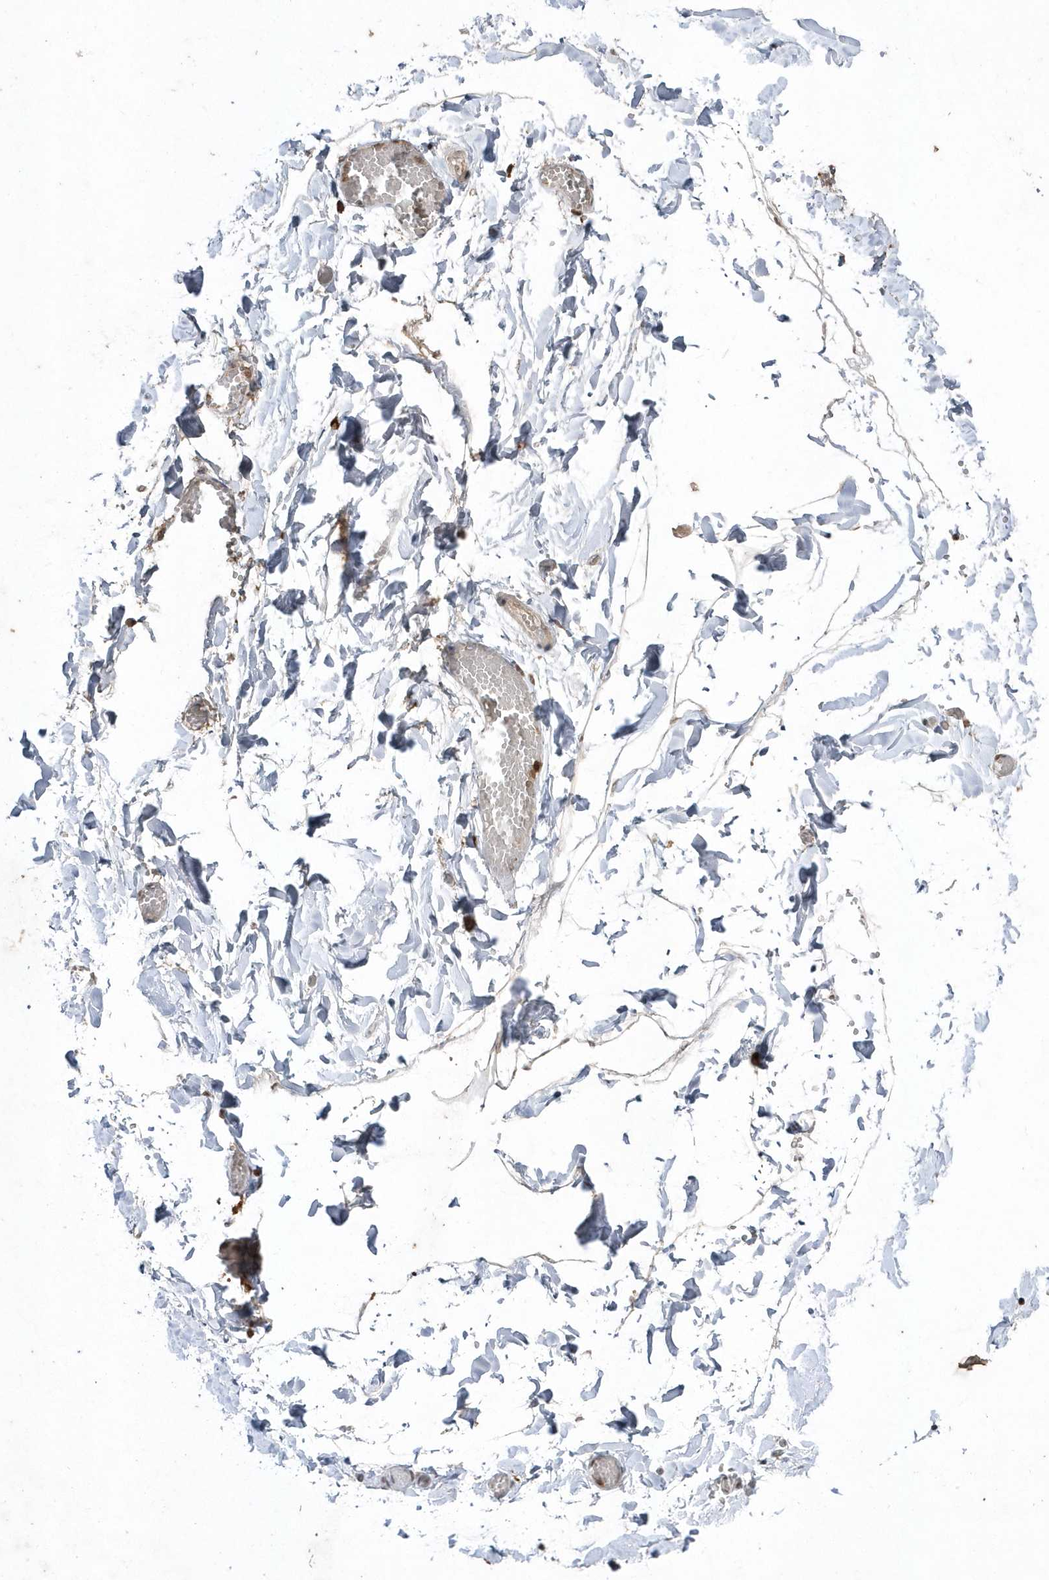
{"staining": {"intensity": "weak", "quantity": "25%-75%", "location": "cytoplasmic/membranous"}, "tissue": "adipose tissue", "cell_type": "Adipocytes", "image_type": "normal", "snomed": [{"axis": "morphology", "description": "Normal tissue, NOS"}, {"axis": "topography", "description": "Gallbladder"}, {"axis": "topography", "description": "Peripheral nerve tissue"}], "caption": "IHC photomicrograph of benign human adipose tissue stained for a protein (brown), which shows low levels of weak cytoplasmic/membranous expression in about 25%-75% of adipocytes.", "gene": "EIF2B1", "patient": {"sex": "male", "age": 38}}